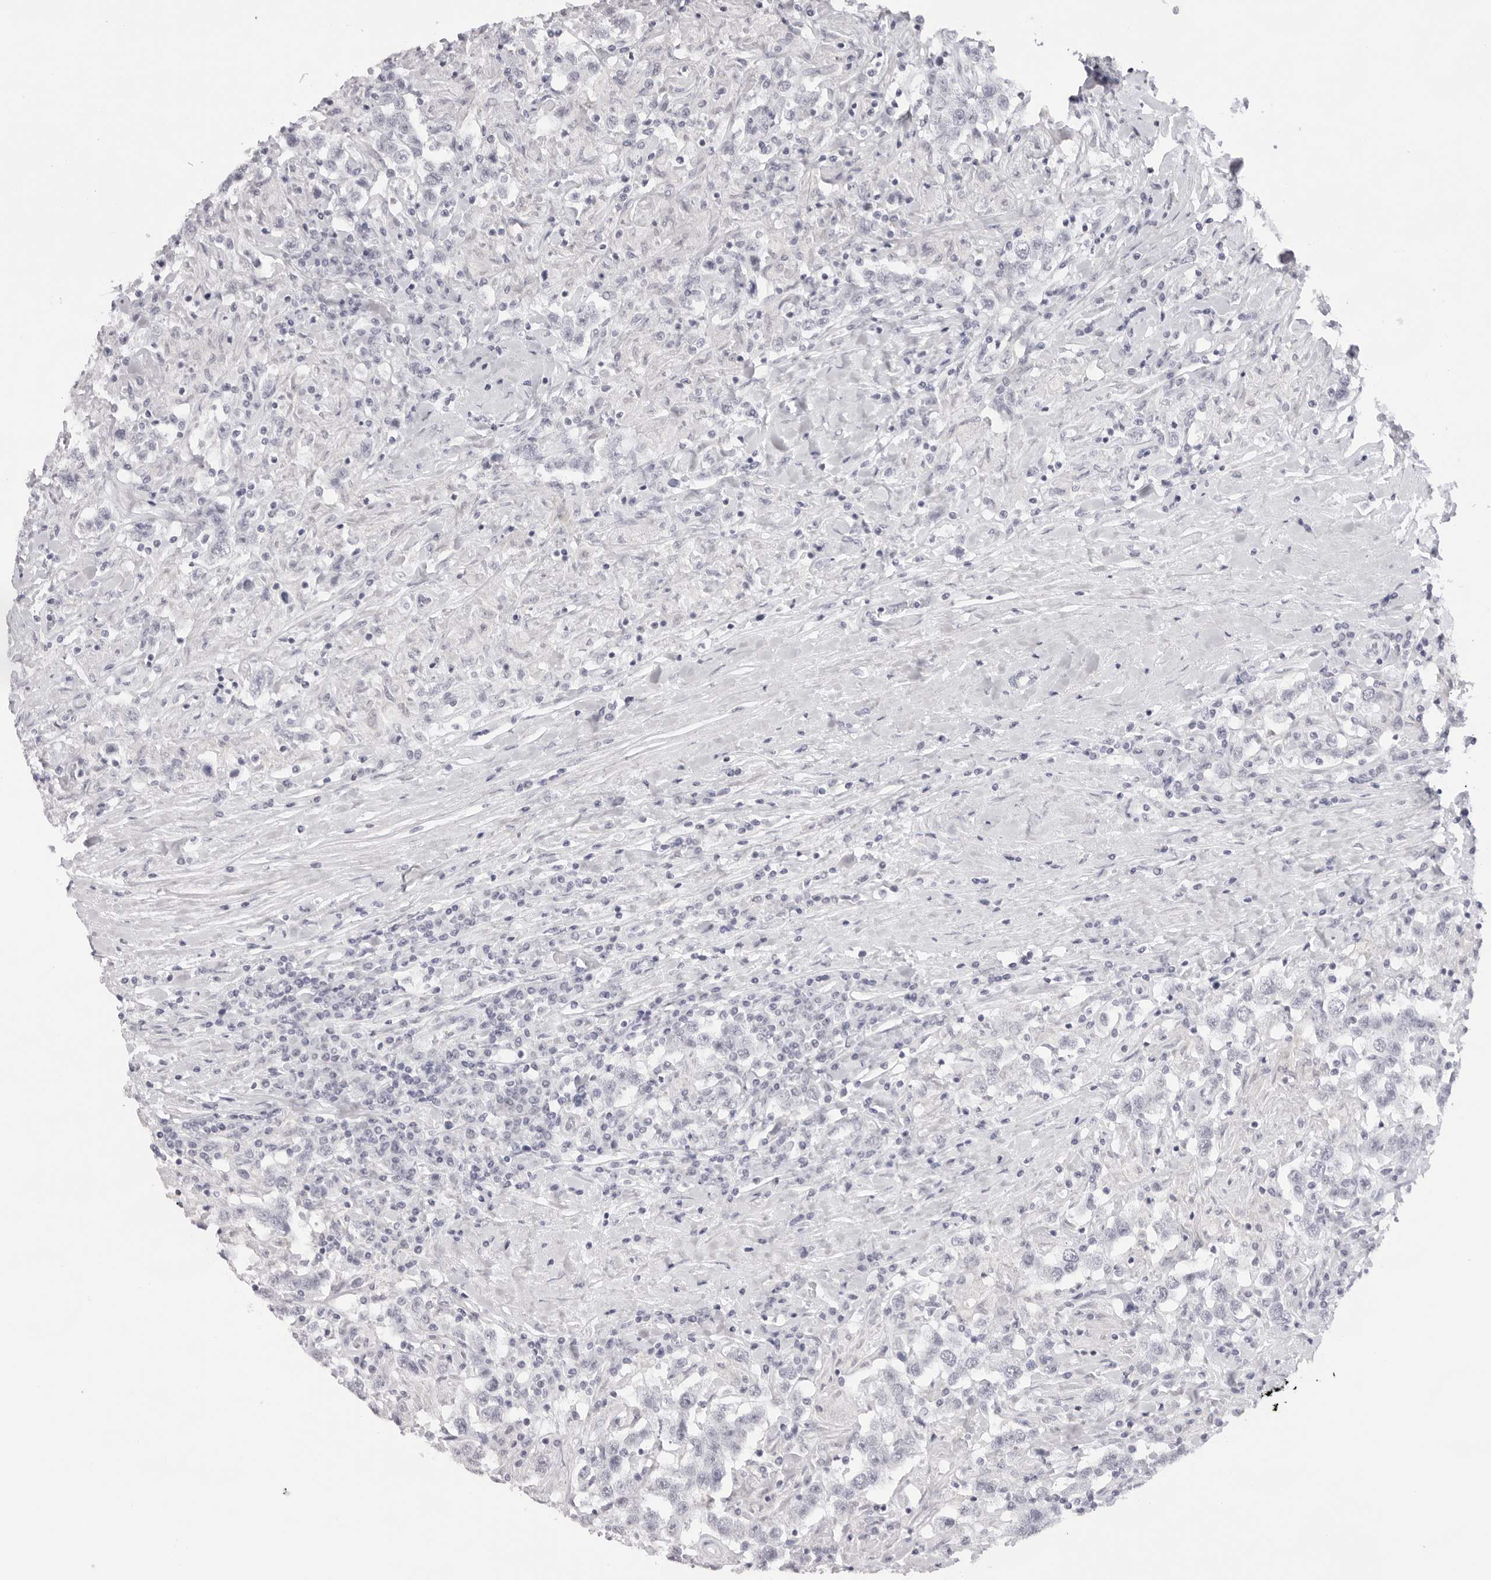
{"staining": {"intensity": "negative", "quantity": "none", "location": "none"}, "tissue": "testis cancer", "cell_type": "Tumor cells", "image_type": "cancer", "snomed": [{"axis": "morphology", "description": "Seminoma, NOS"}, {"axis": "topography", "description": "Testis"}], "caption": "Testis seminoma was stained to show a protein in brown. There is no significant expression in tumor cells.", "gene": "KLK12", "patient": {"sex": "male", "age": 41}}